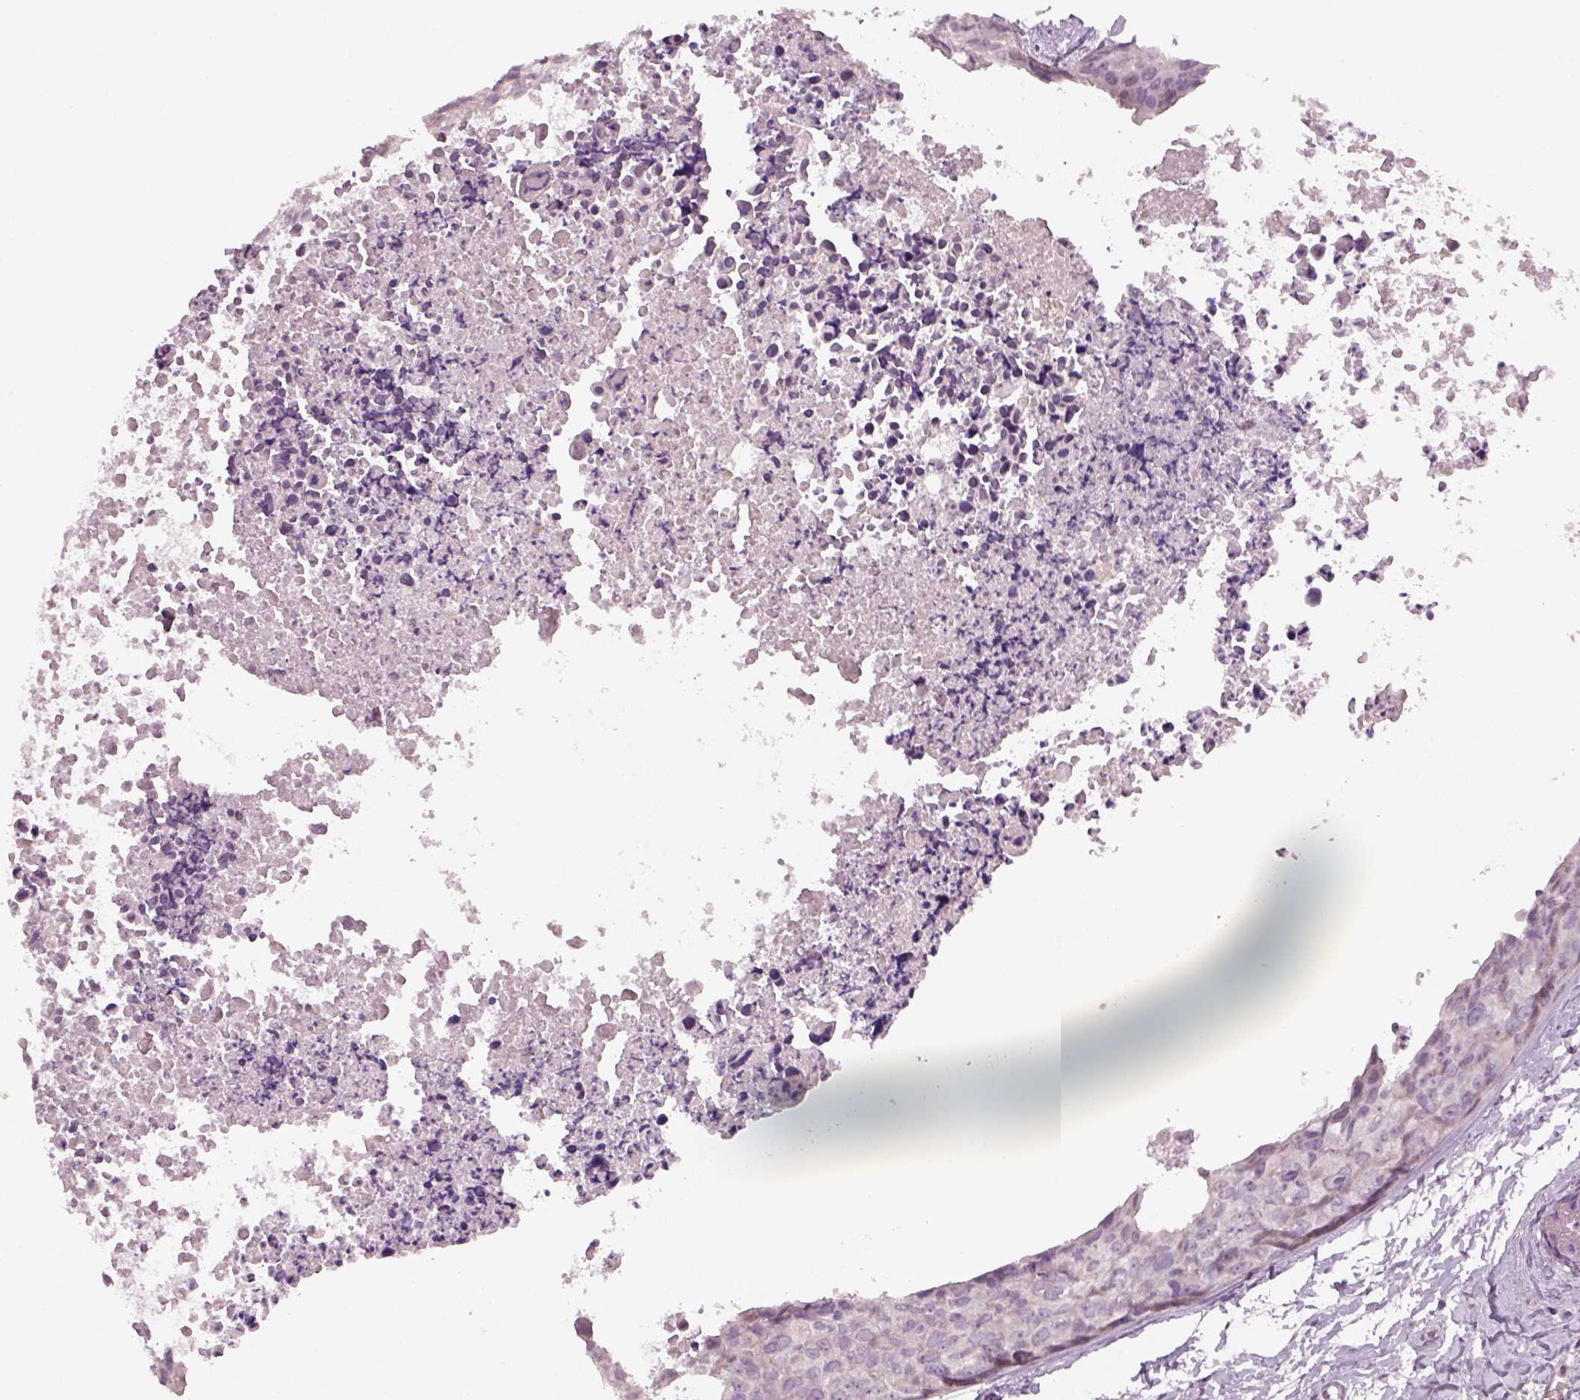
{"staining": {"intensity": "negative", "quantity": "none", "location": "none"}, "tissue": "breast cancer", "cell_type": "Tumor cells", "image_type": "cancer", "snomed": [{"axis": "morphology", "description": "Duct carcinoma"}, {"axis": "topography", "description": "Breast"}], "caption": "DAB immunohistochemical staining of human breast intraductal carcinoma shows no significant expression in tumor cells. The staining was performed using DAB (3,3'-diaminobenzidine) to visualize the protein expression in brown, while the nuclei were stained in blue with hematoxylin (Magnification: 20x).", "gene": "PENK", "patient": {"sex": "female", "age": 38}}